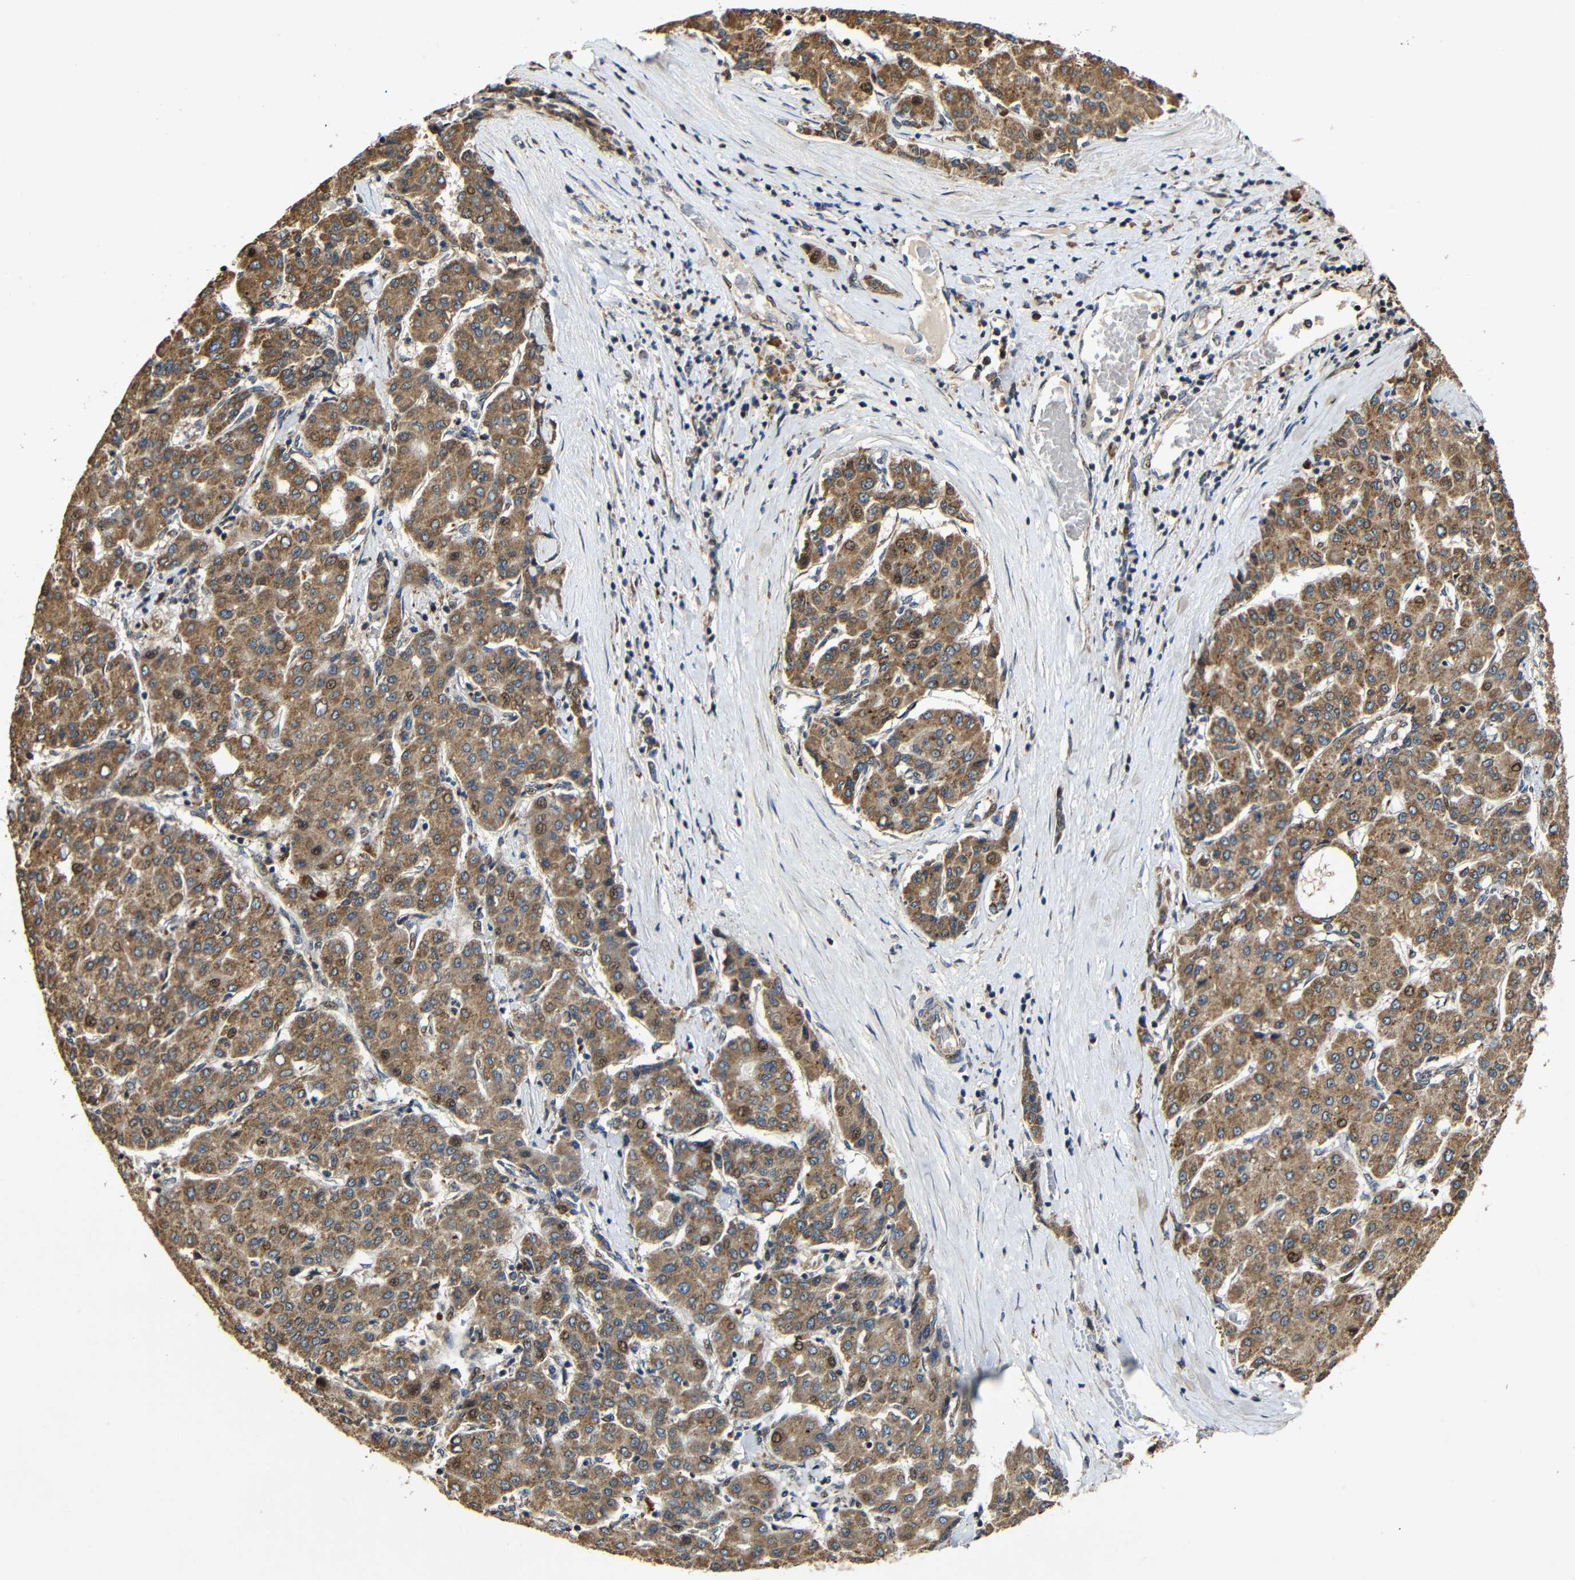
{"staining": {"intensity": "moderate", "quantity": ">75%", "location": "cytoplasmic/membranous,nuclear"}, "tissue": "liver cancer", "cell_type": "Tumor cells", "image_type": "cancer", "snomed": [{"axis": "morphology", "description": "Carcinoma, Hepatocellular, NOS"}, {"axis": "topography", "description": "Liver"}], "caption": "Immunohistochemistry (DAB (3,3'-diaminobenzidine)) staining of human liver hepatocellular carcinoma exhibits moderate cytoplasmic/membranous and nuclear protein expression in approximately >75% of tumor cells. (DAB (3,3'-diaminobenzidine) IHC, brown staining for protein, blue staining for nuclei).", "gene": "KAZALD1", "patient": {"sex": "male", "age": 65}}